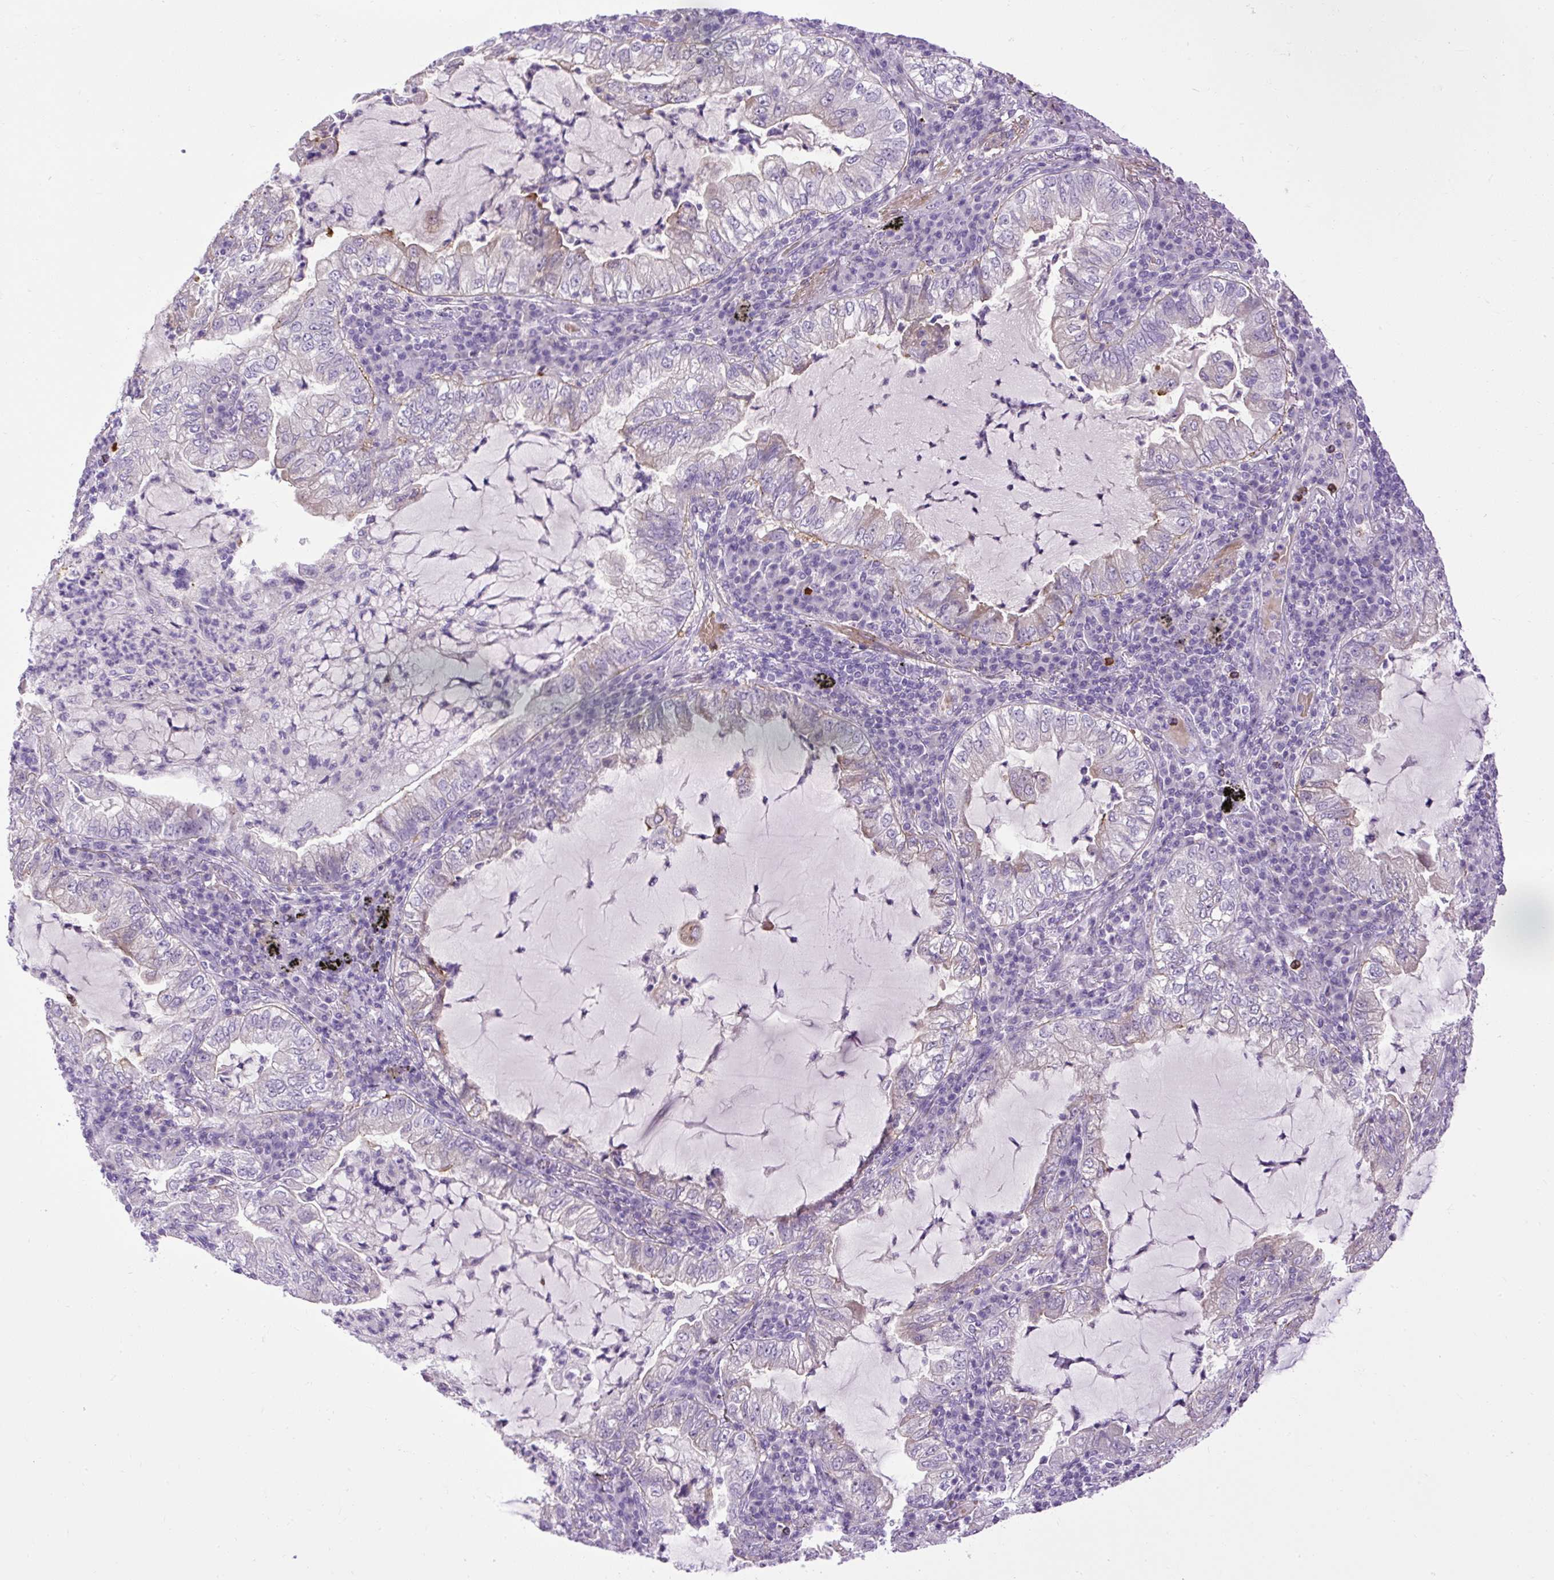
{"staining": {"intensity": "weak", "quantity": "<25%", "location": "cytoplasmic/membranous"}, "tissue": "lung cancer", "cell_type": "Tumor cells", "image_type": "cancer", "snomed": [{"axis": "morphology", "description": "Adenocarcinoma, NOS"}, {"axis": "topography", "description": "Lung"}], "caption": "Adenocarcinoma (lung) stained for a protein using immunohistochemistry reveals no positivity tumor cells.", "gene": "VWA7", "patient": {"sex": "female", "age": 73}}